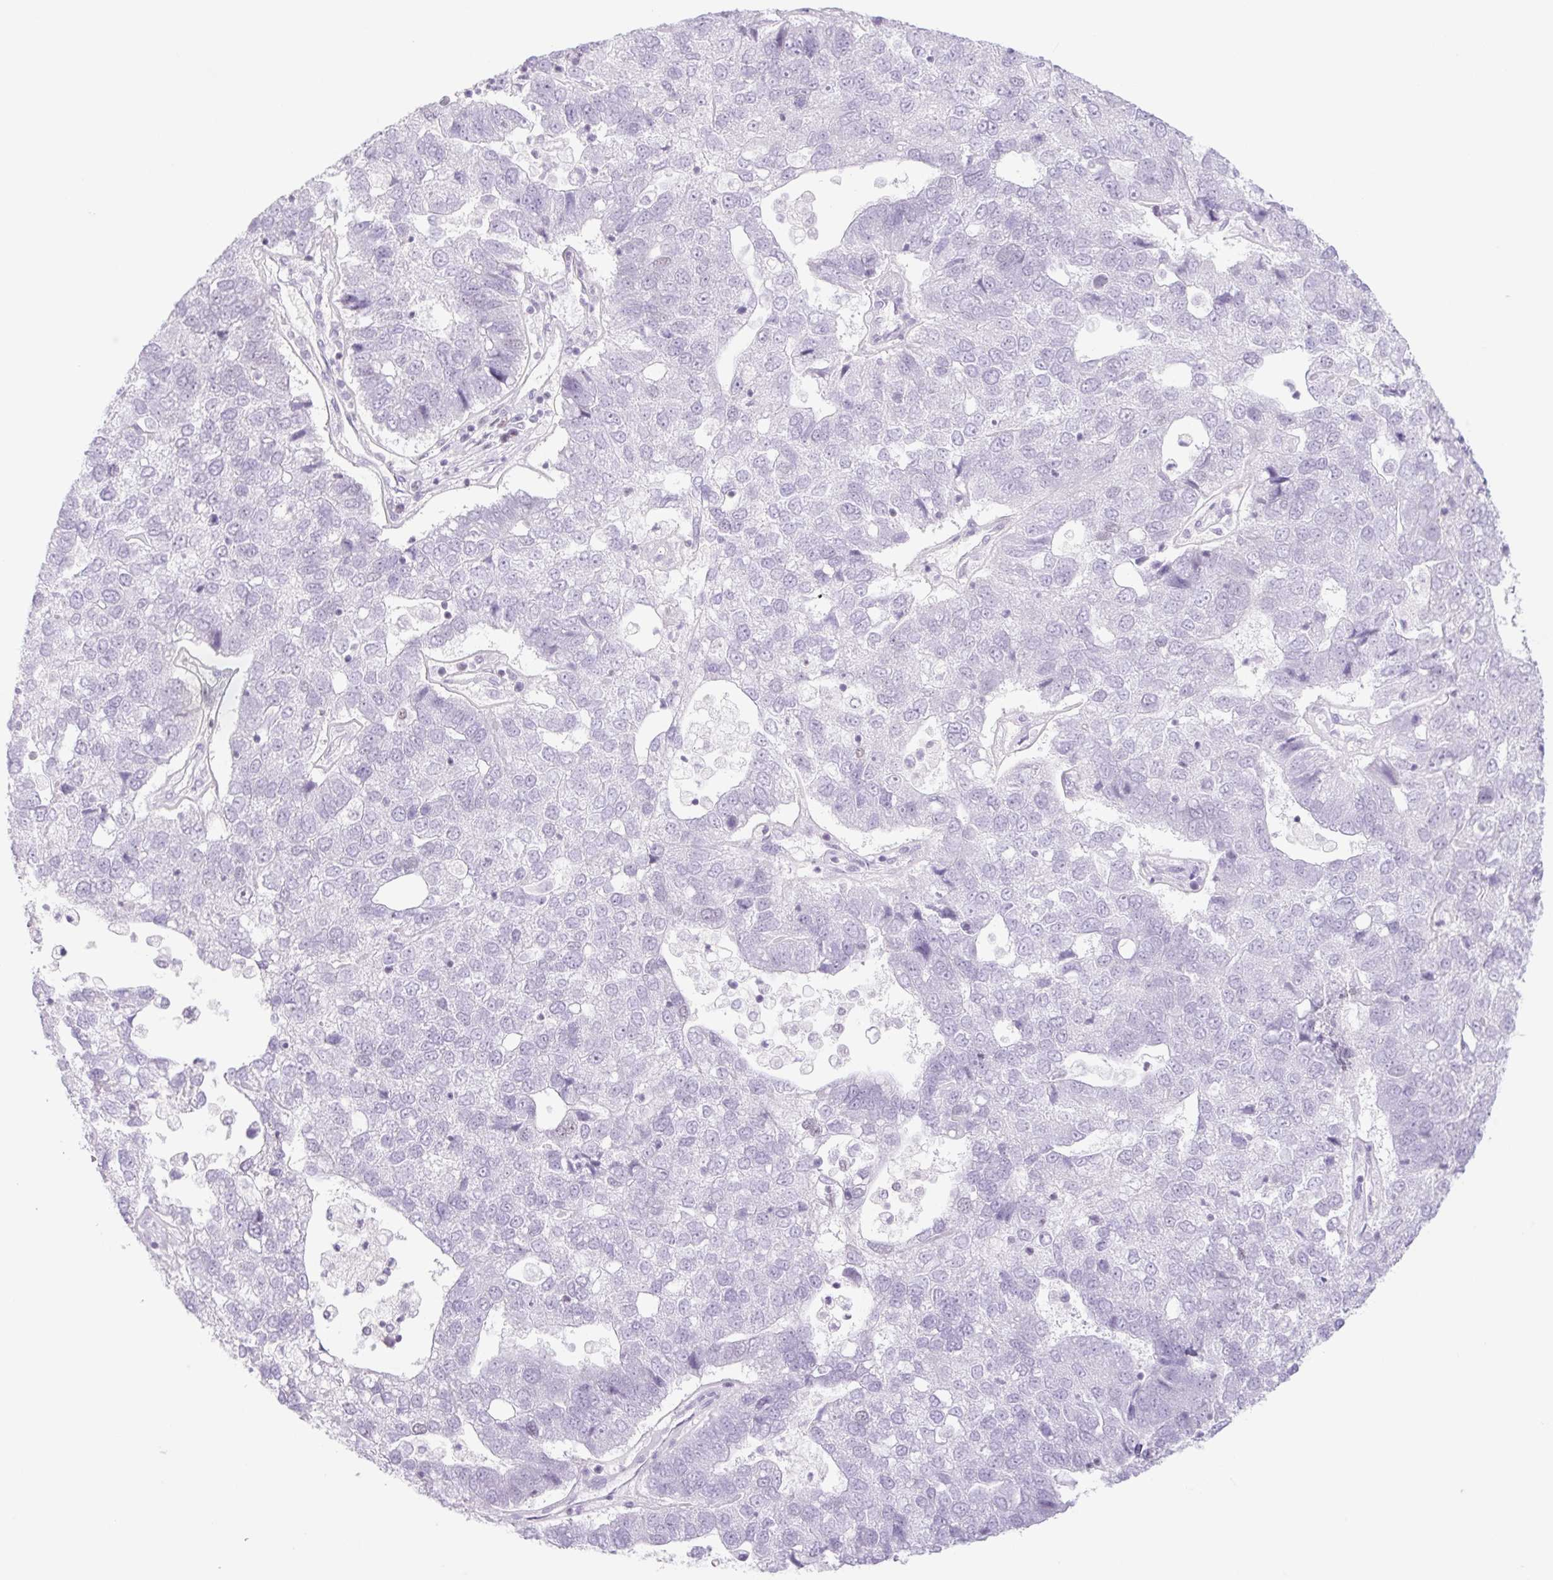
{"staining": {"intensity": "negative", "quantity": "none", "location": "none"}, "tissue": "pancreatic cancer", "cell_type": "Tumor cells", "image_type": "cancer", "snomed": [{"axis": "morphology", "description": "Adenocarcinoma, NOS"}, {"axis": "topography", "description": "Pancreas"}], "caption": "Protein analysis of adenocarcinoma (pancreatic) reveals no significant expression in tumor cells.", "gene": "TLE3", "patient": {"sex": "female", "age": 61}}